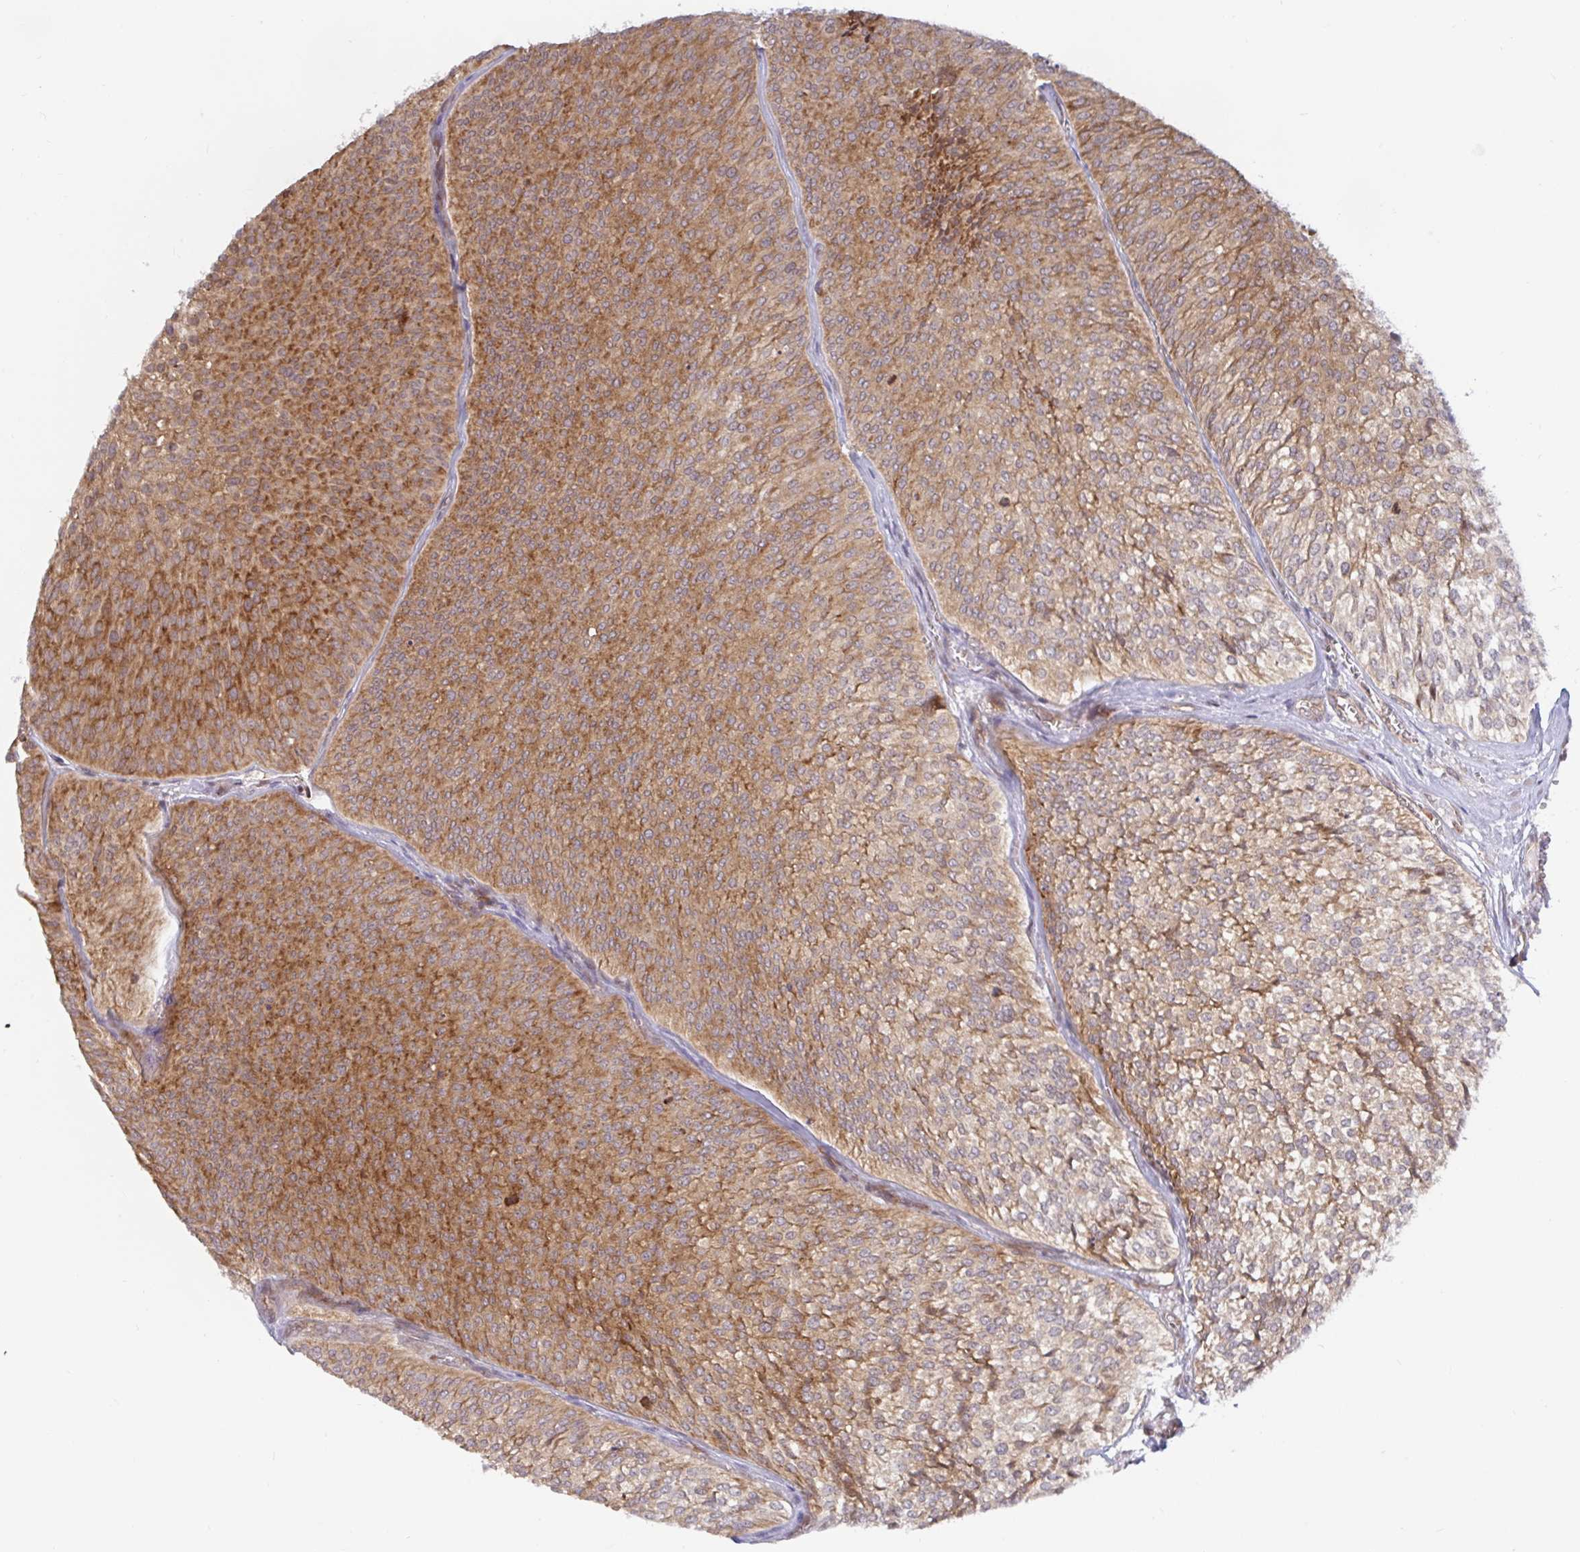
{"staining": {"intensity": "strong", "quantity": ">75%", "location": "cytoplasmic/membranous"}, "tissue": "urothelial cancer", "cell_type": "Tumor cells", "image_type": "cancer", "snomed": [{"axis": "morphology", "description": "Urothelial carcinoma, Low grade"}, {"axis": "topography", "description": "Urinary bladder"}], "caption": "Urothelial cancer stained with immunohistochemistry reveals strong cytoplasmic/membranous positivity in approximately >75% of tumor cells. Ihc stains the protein of interest in brown and the nuclei are stained blue.", "gene": "LARP1", "patient": {"sex": "male", "age": 91}}